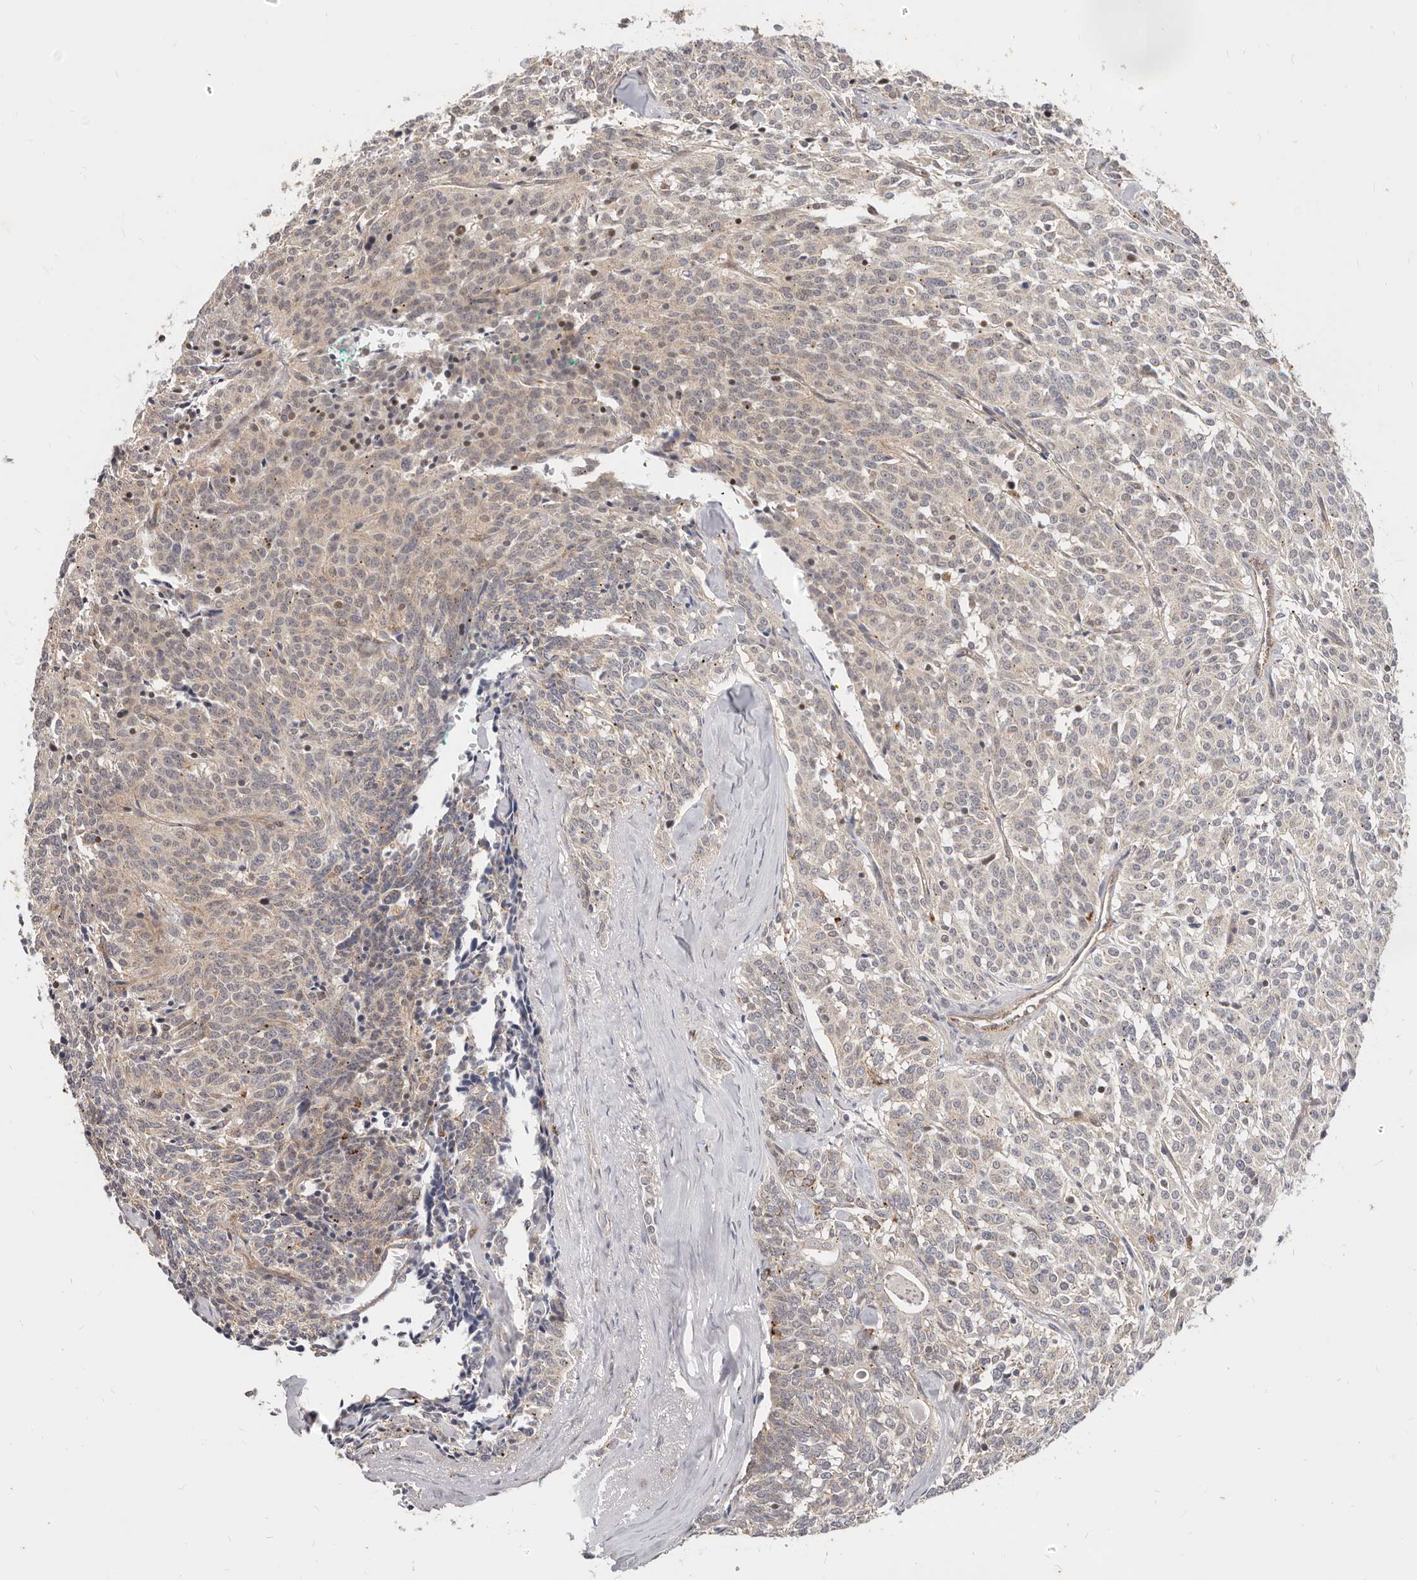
{"staining": {"intensity": "negative", "quantity": "none", "location": "none"}, "tissue": "carcinoid", "cell_type": "Tumor cells", "image_type": "cancer", "snomed": [{"axis": "morphology", "description": "Carcinoid, malignant, NOS"}, {"axis": "topography", "description": "Lung"}], "caption": "This is an IHC histopathology image of human malignant carcinoid. There is no positivity in tumor cells.", "gene": "USP49", "patient": {"sex": "female", "age": 46}}